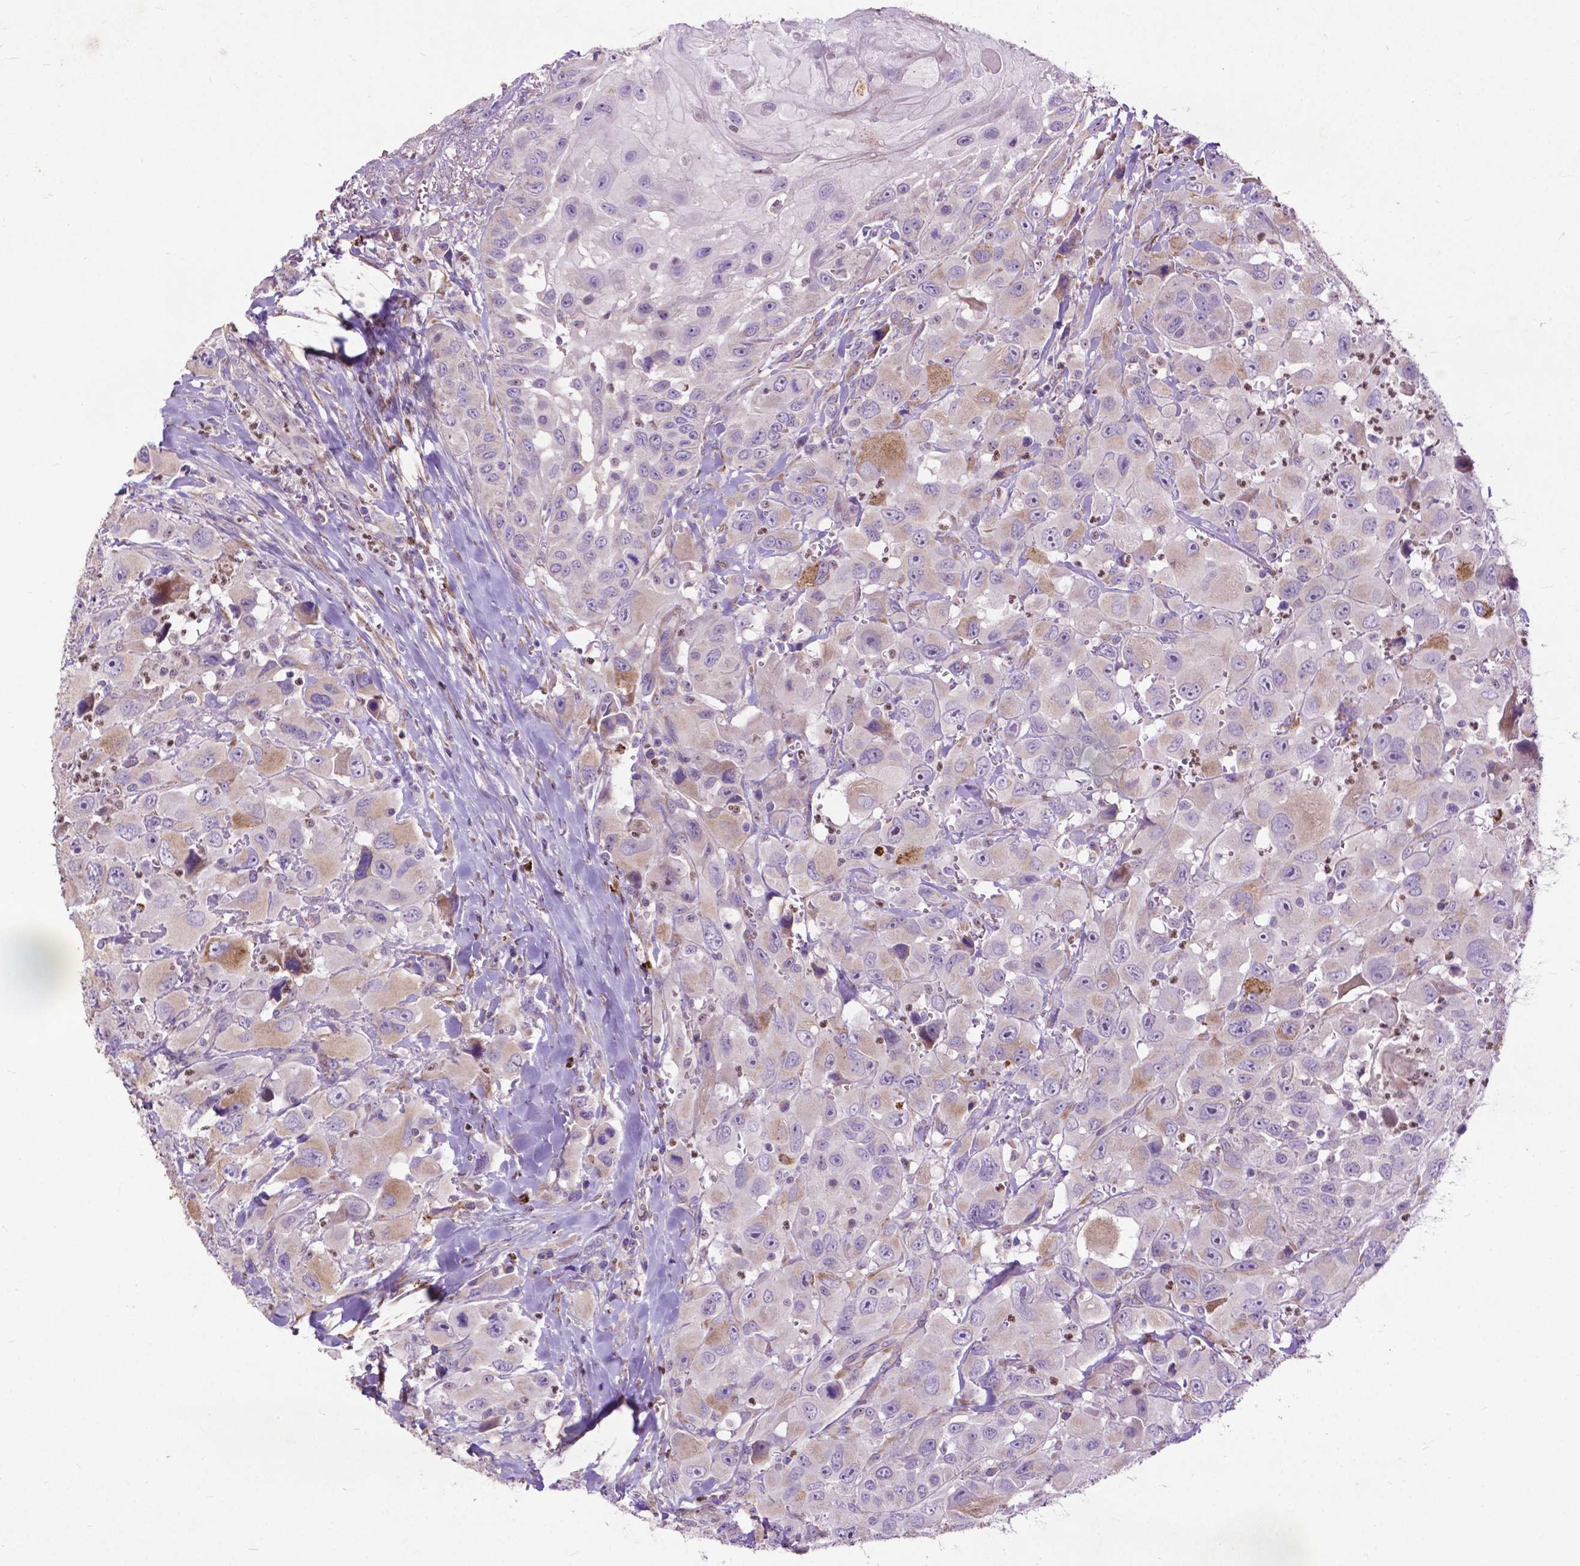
{"staining": {"intensity": "weak", "quantity": "<25%", "location": "cytoplasmic/membranous"}, "tissue": "head and neck cancer", "cell_type": "Tumor cells", "image_type": "cancer", "snomed": [{"axis": "morphology", "description": "Squamous cell carcinoma, NOS"}, {"axis": "morphology", "description": "Squamous cell carcinoma, metastatic, NOS"}, {"axis": "topography", "description": "Oral tissue"}, {"axis": "topography", "description": "Head-Neck"}], "caption": "Human head and neck squamous cell carcinoma stained for a protein using immunohistochemistry demonstrates no staining in tumor cells.", "gene": "THEGL", "patient": {"sex": "female", "age": 85}}